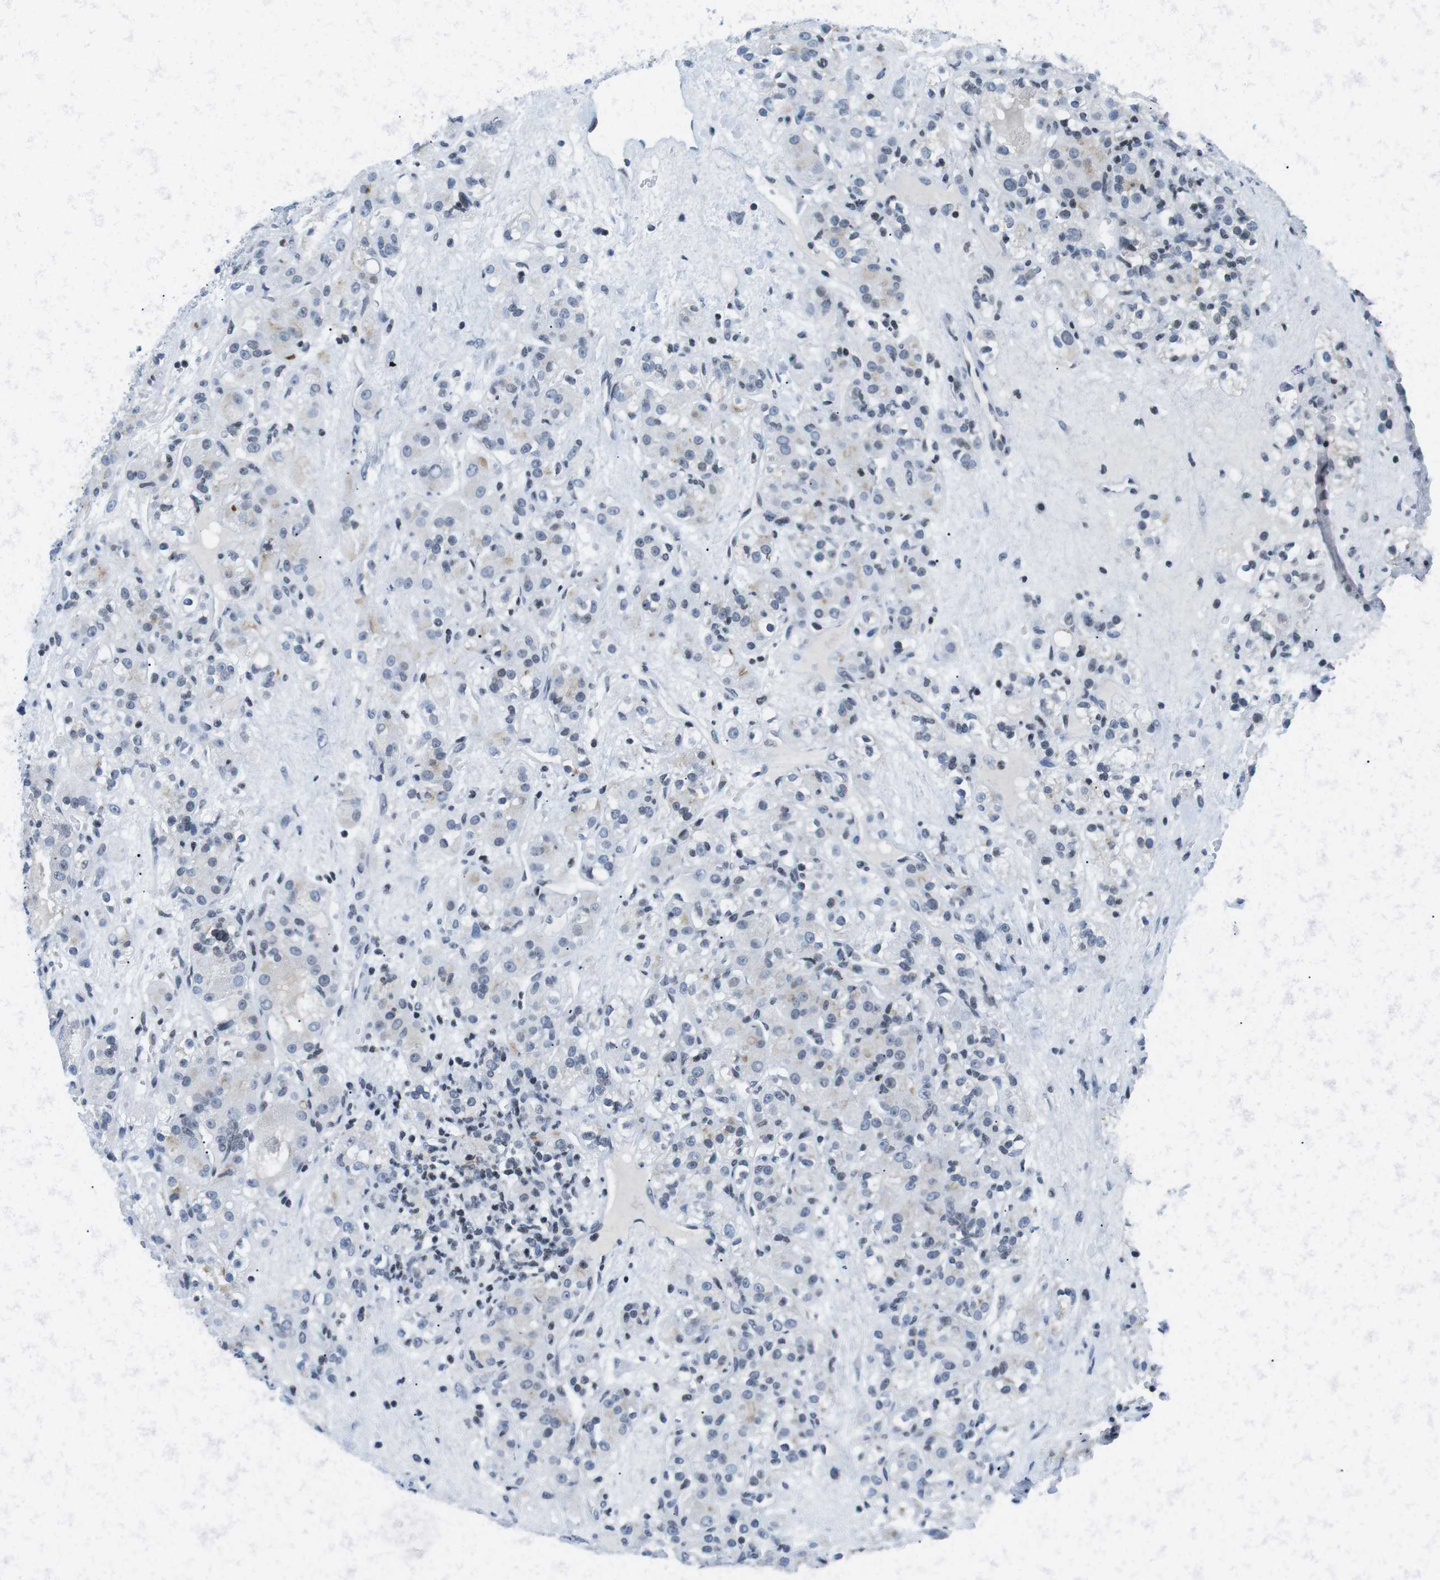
{"staining": {"intensity": "negative", "quantity": "none", "location": "none"}, "tissue": "renal cancer", "cell_type": "Tumor cells", "image_type": "cancer", "snomed": [{"axis": "morphology", "description": "Normal tissue, NOS"}, {"axis": "morphology", "description": "Adenocarcinoma, NOS"}, {"axis": "topography", "description": "Kidney"}], "caption": "Immunohistochemistry (IHC) image of neoplastic tissue: human adenocarcinoma (renal) stained with DAB (3,3'-diaminobenzidine) reveals no significant protein expression in tumor cells.", "gene": "E2F2", "patient": {"sex": "male", "age": 61}}